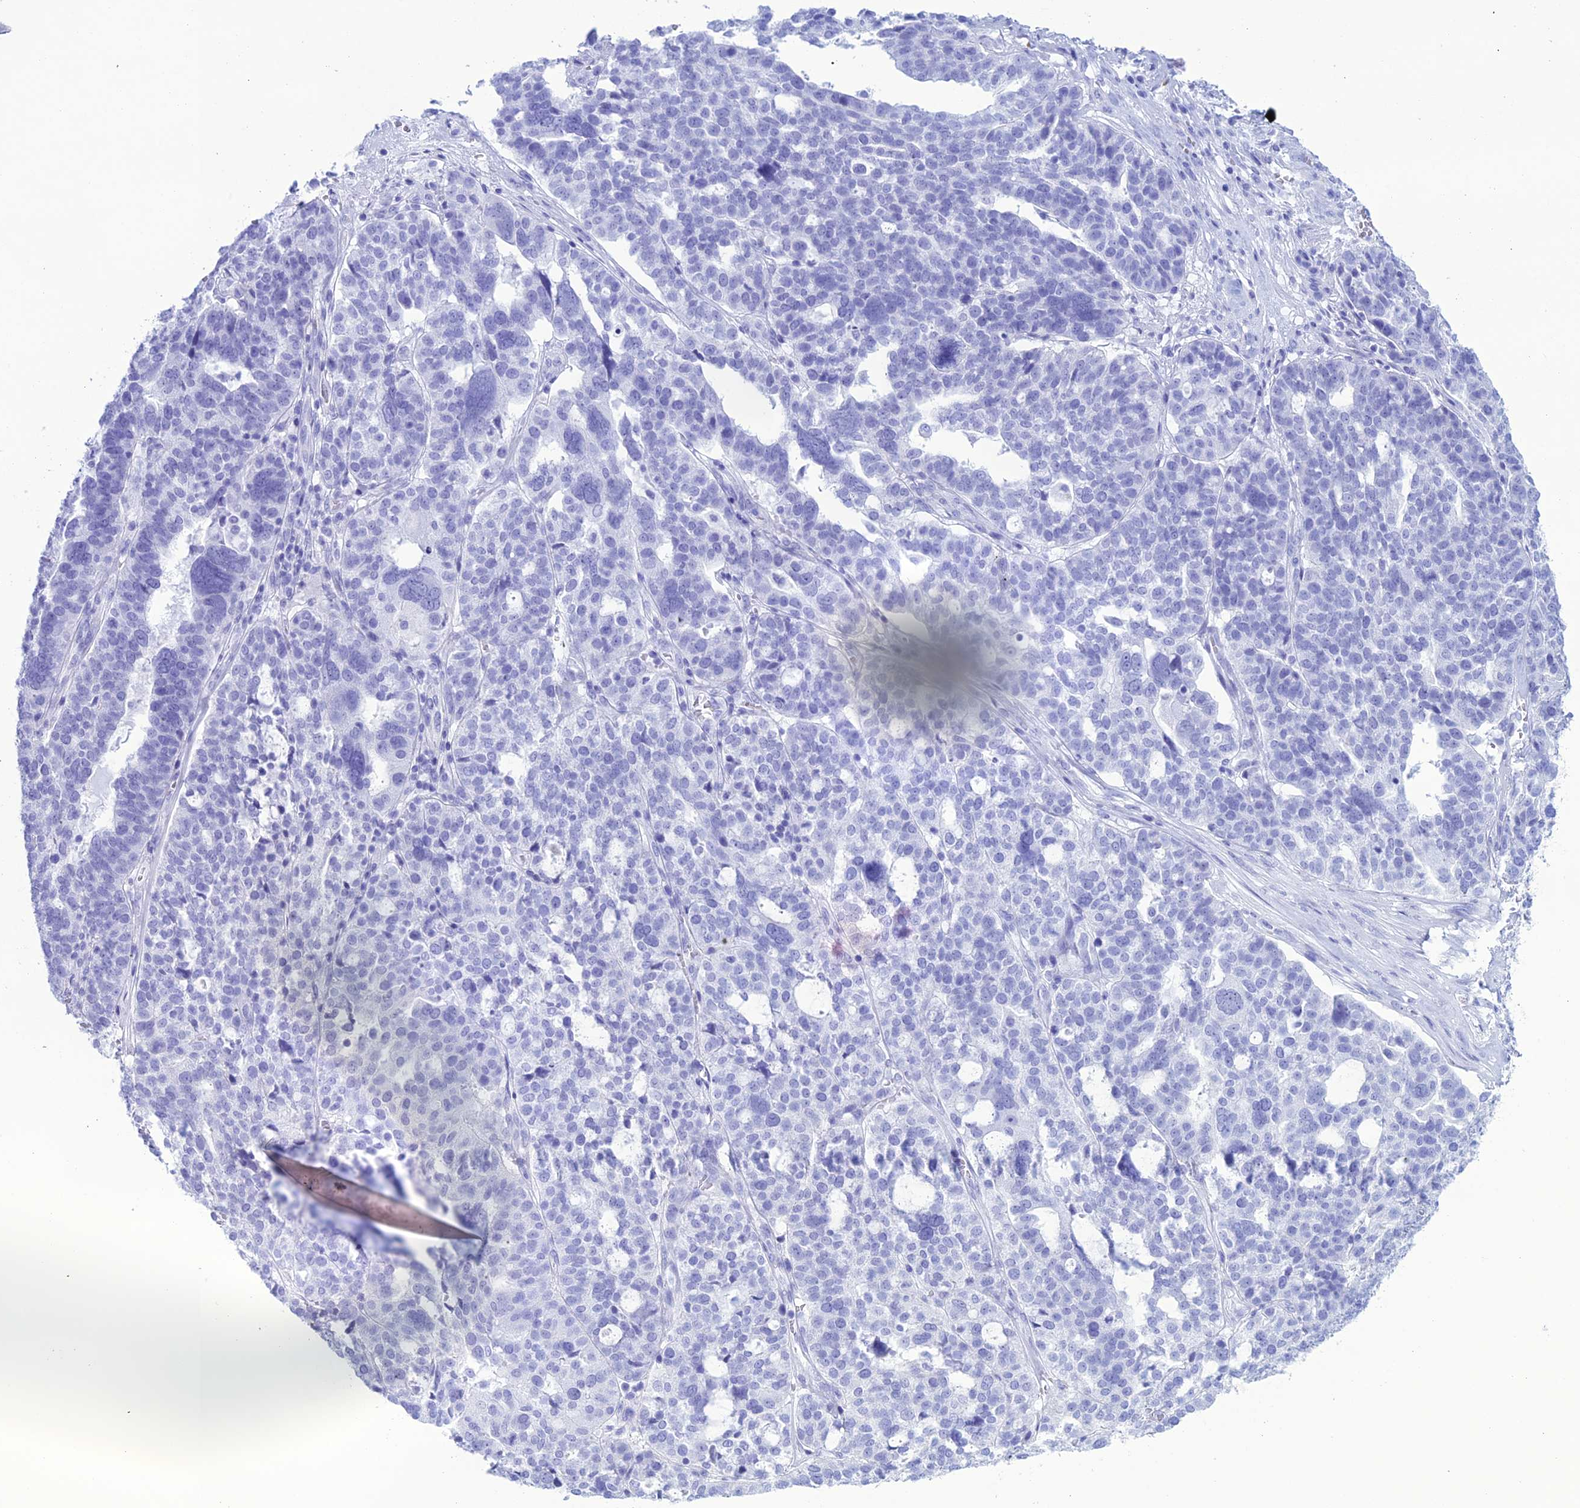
{"staining": {"intensity": "negative", "quantity": "none", "location": "none"}, "tissue": "ovarian cancer", "cell_type": "Tumor cells", "image_type": "cancer", "snomed": [{"axis": "morphology", "description": "Cystadenocarcinoma, serous, NOS"}, {"axis": "topography", "description": "Ovary"}], "caption": "This photomicrograph is of serous cystadenocarcinoma (ovarian) stained with IHC to label a protein in brown with the nuclei are counter-stained blue. There is no staining in tumor cells.", "gene": "CDC42EP5", "patient": {"sex": "female", "age": 59}}